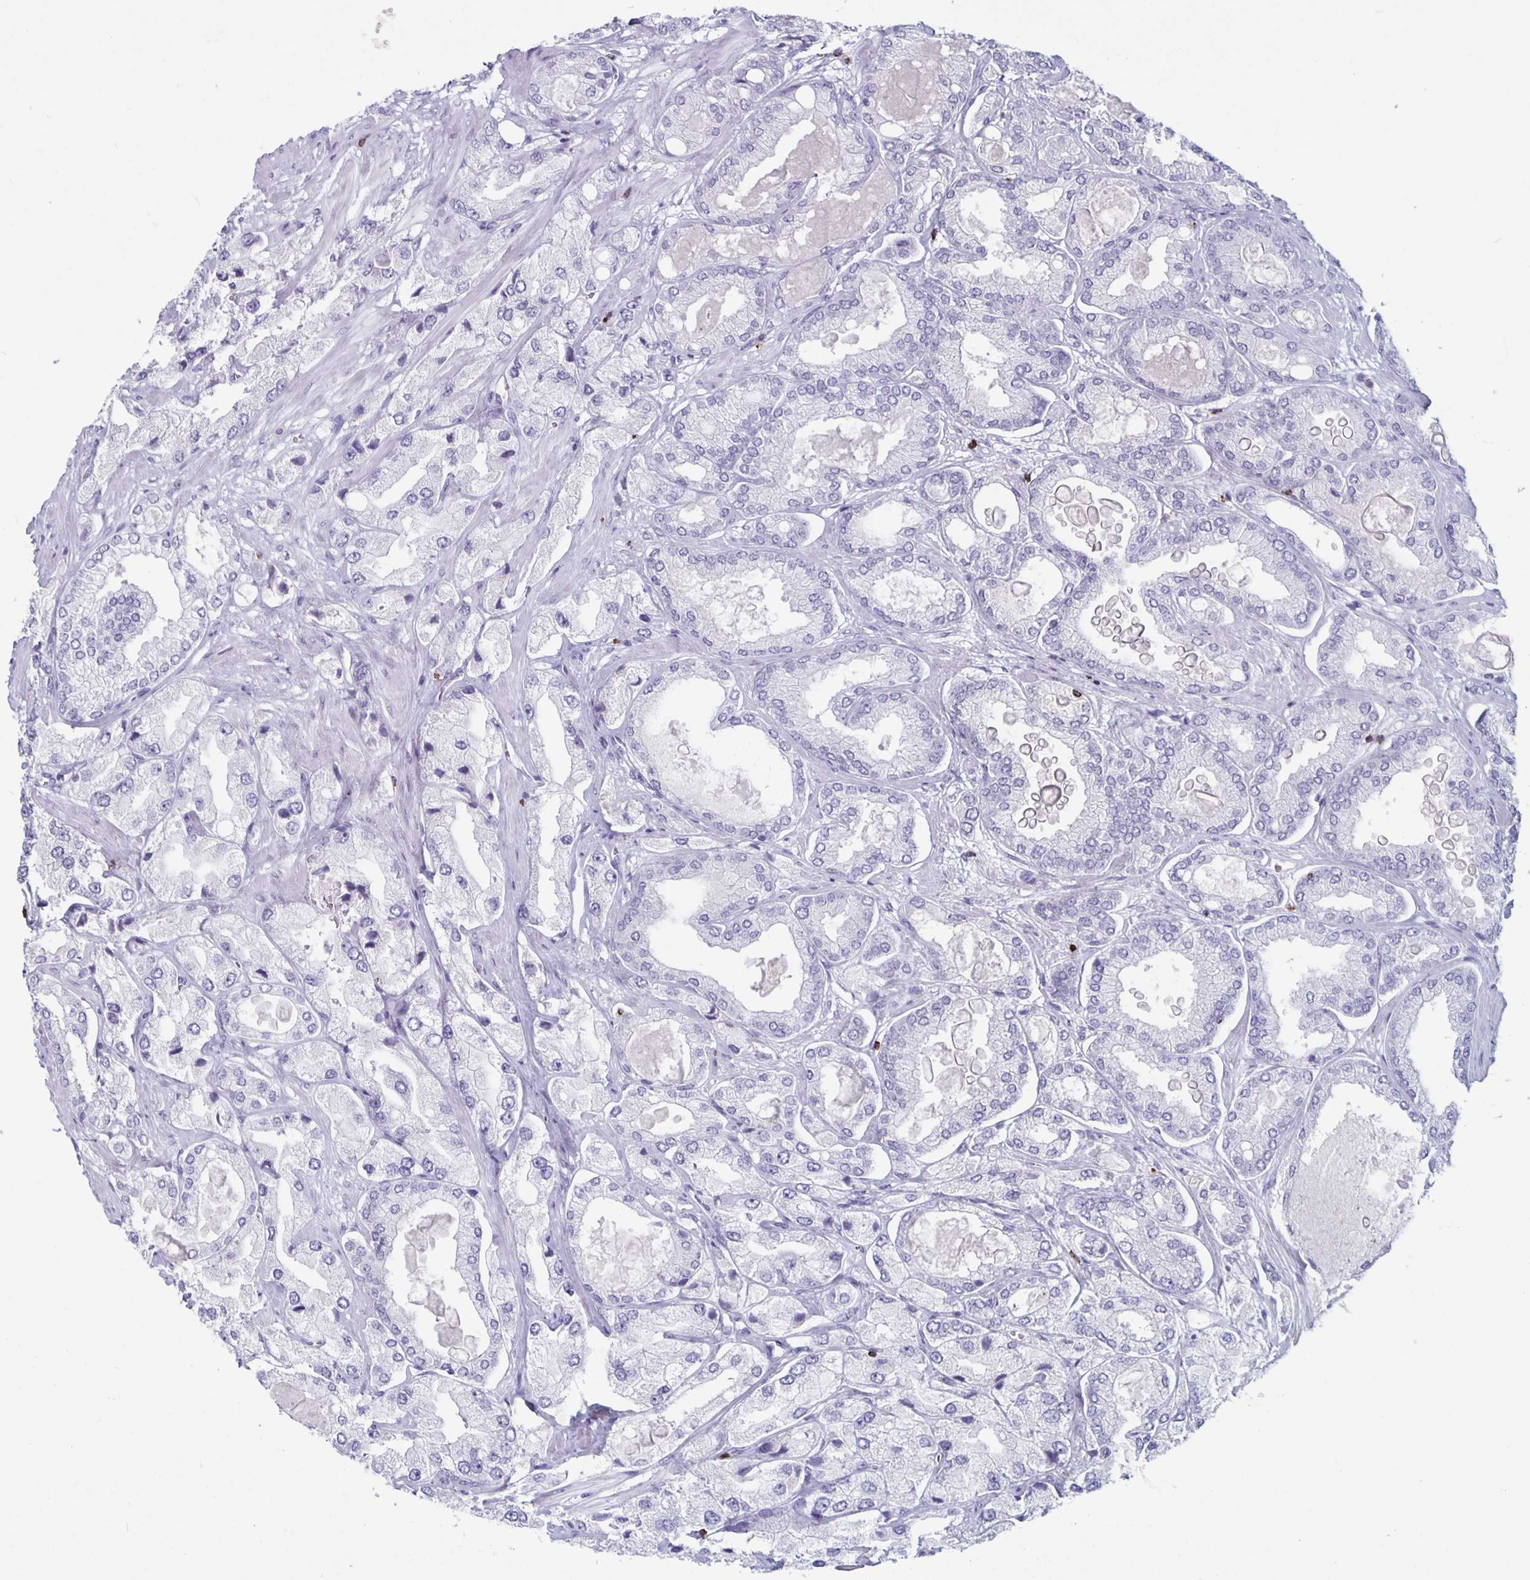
{"staining": {"intensity": "negative", "quantity": "none", "location": "none"}, "tissue": "prostate cancer", "cell_type": "Tumor cells", "image_type": "cancer", "snomed": [{"axis": "morphology", "description": "Adenocarcinoma, High grade"}, {"axis": "topography", "description": "Prostate"}], "caption": "DAB (3,3'-diaminobenzidine) immunohistochemical staining of prostate cancer reveals no significant expression in tumor cells.", "gene": "GZMK", "patient": {"sex": "male", "age": 68}}